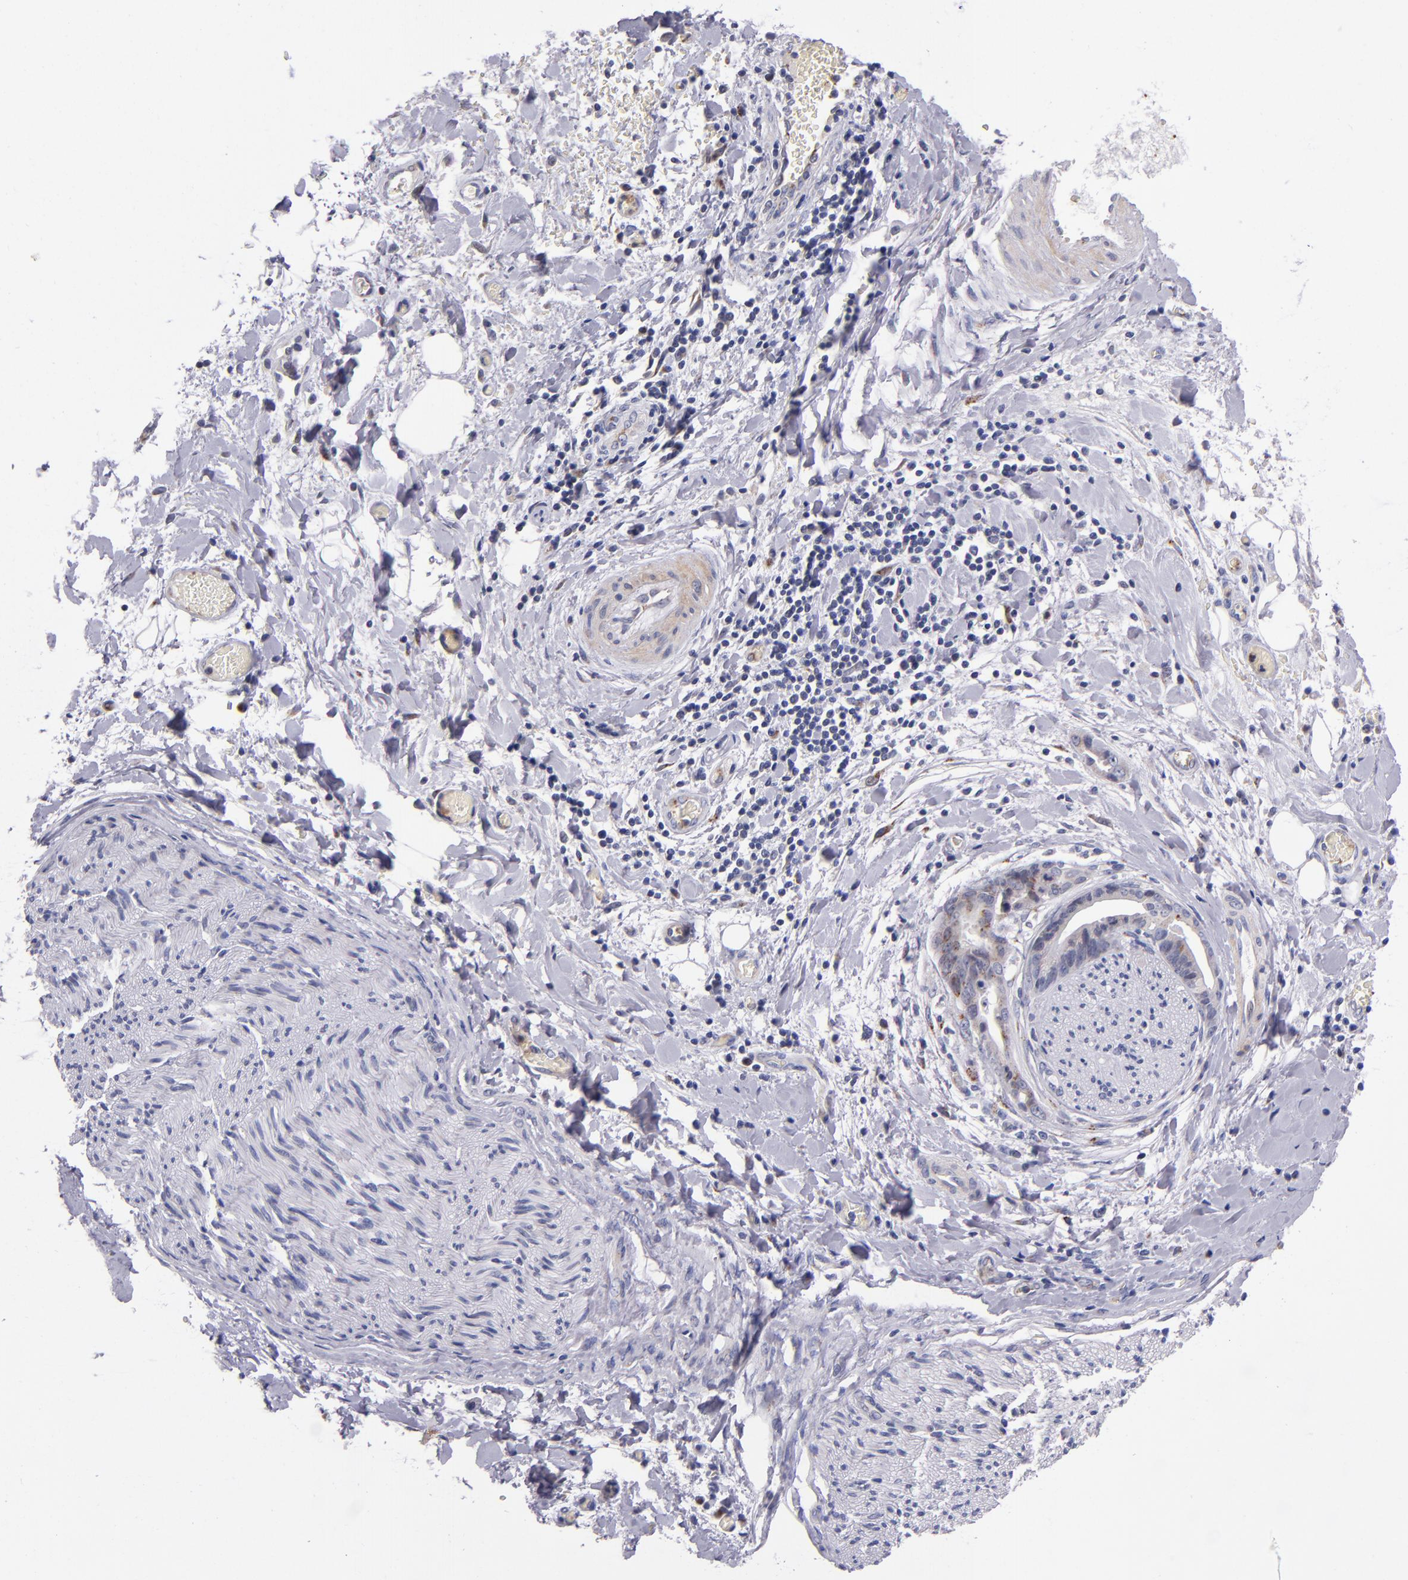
{"staining": {"intensity": "moderate", "quantity": "25%-75%", "location": "cytoplasmic/membranous"}, "tissue": "liver cancer", "cell_type": "Tumor cells", "image_type": "cancer", "snomed": [{"axis": "morphology", "description": "Cholangiocarcinoma"}, {"axis": "topography", "description": "Liver"}], "caption": "Human liver cancer (cholangiocarcinoma) stained with a protein marker exhibits moderate staining in tumor cells.", "gene": "RAB41", "patient": {"sex": "male", "age": 58}}